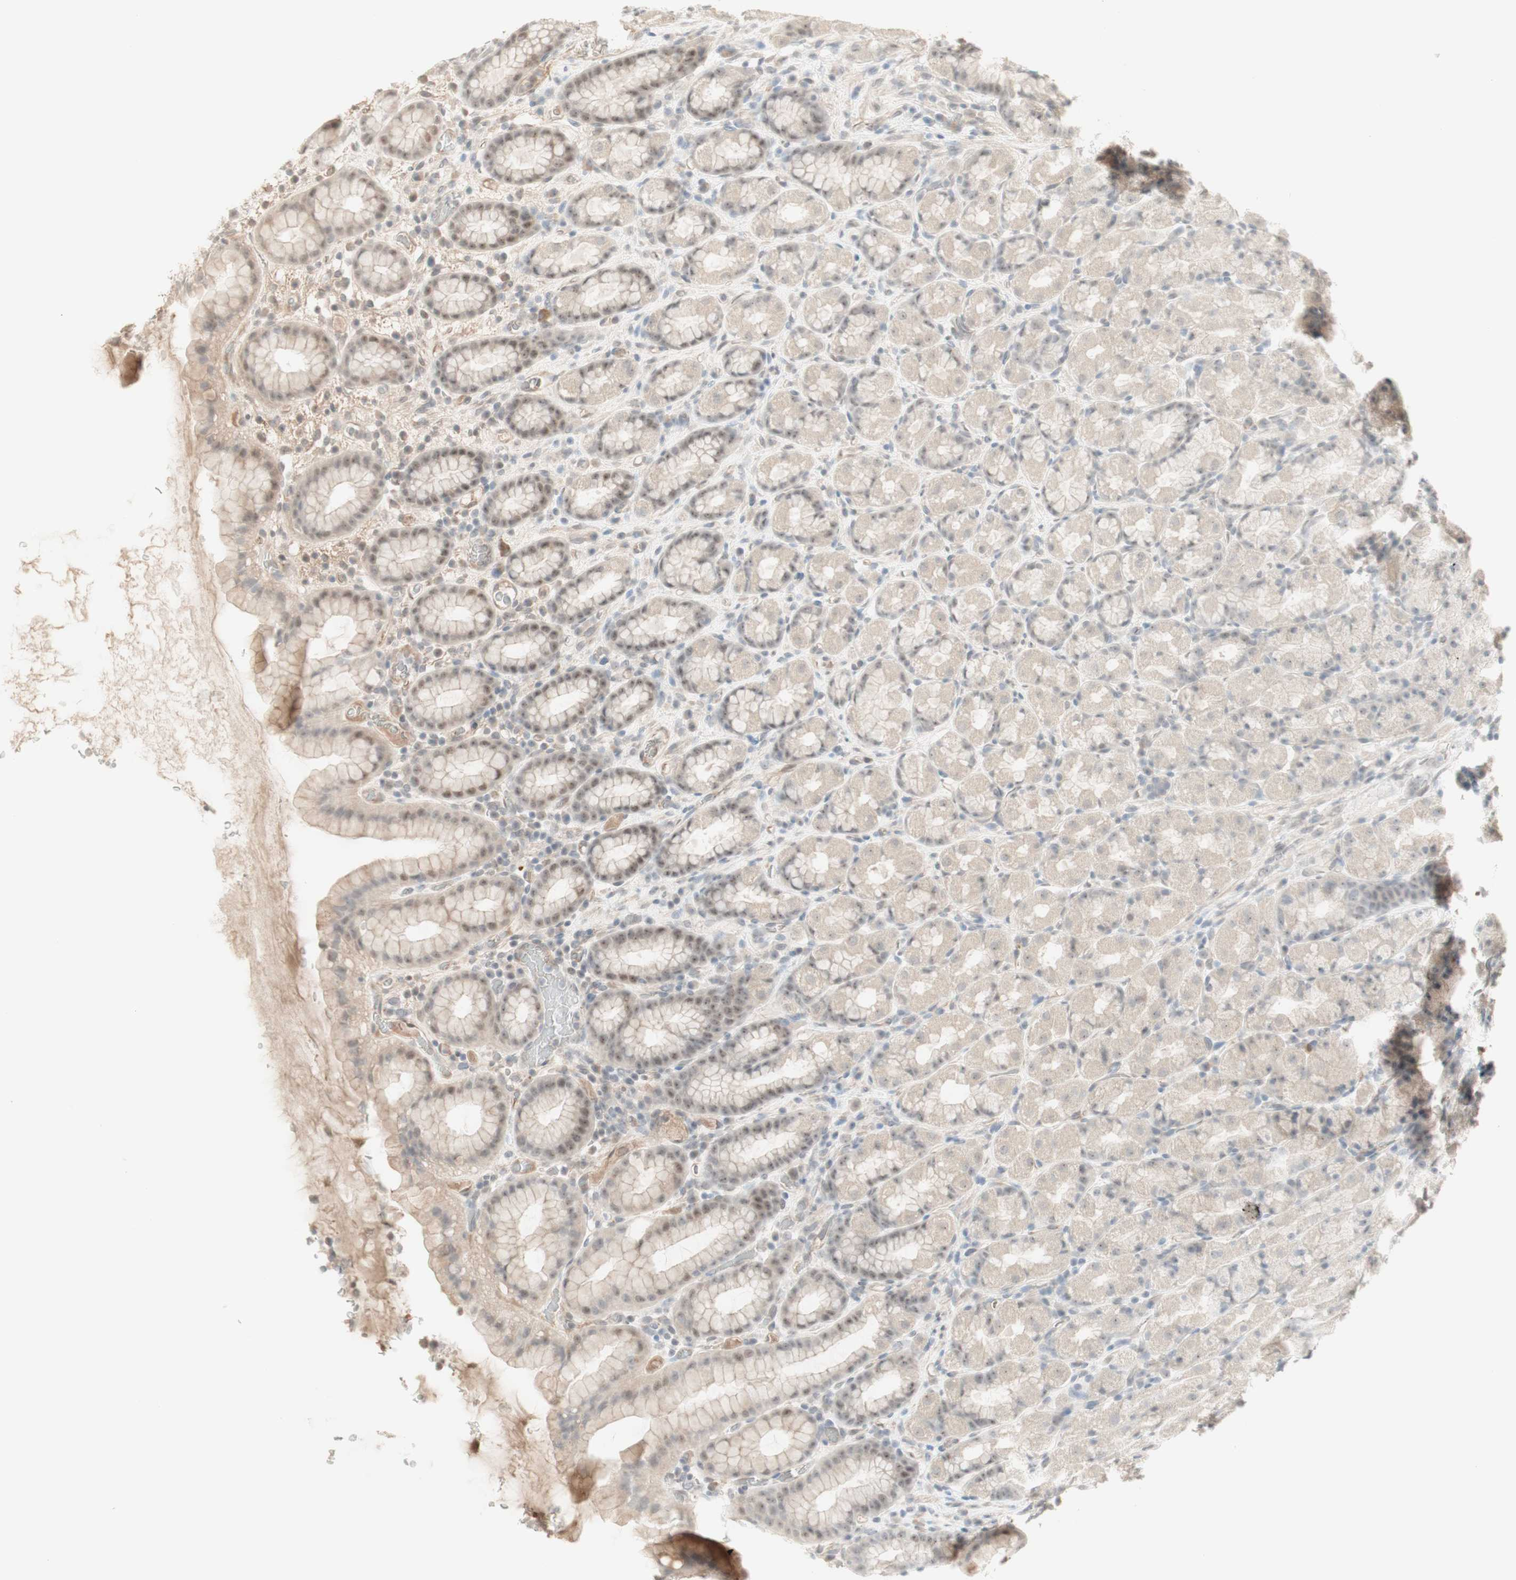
{"staining": {"intensity": "negative", "quantity": "none", "location": "none"}, "tissue": "stomach", "cell_type": "Glandular cells", "image_type": "normal", "snomed": [{"axis": "morphology", "description": "Normal tissue, NOS"}, {"axis": "topography", "description": "Stomach, upper"}], "caption": "The photomicrograph shows no staining of glandular cells in unremarkable stomach. (Stains: DAB (3,3'-diaminobenzidine) immunohistochemistry with hematoxylin counter stain, Microscopy: brightfield microscopy at high magnification).", "gene": "PLCD4", "patient": {"sex": "male", "age": 68}}